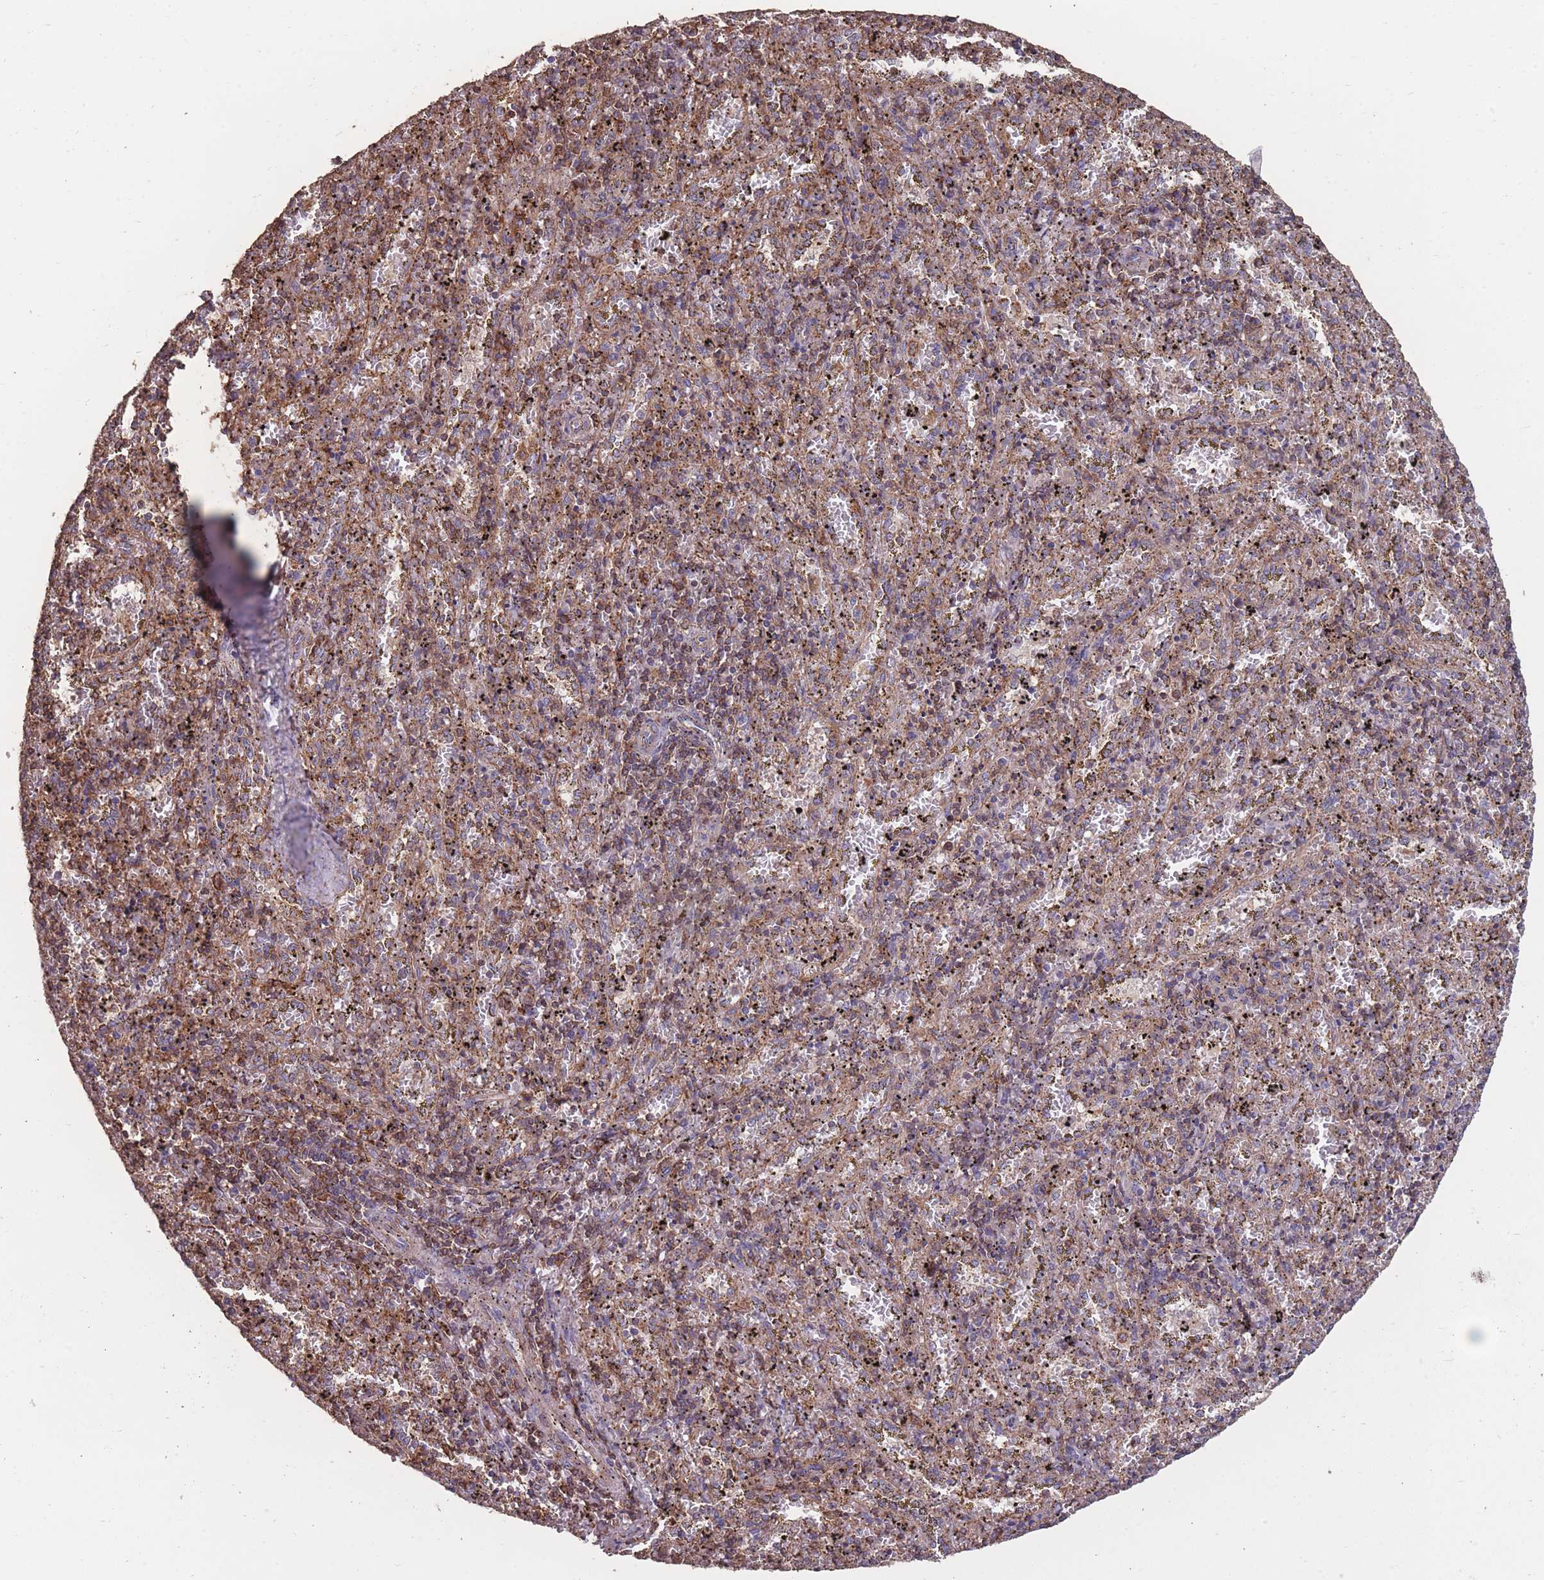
{"staining": {"intensity": "moderate", "quantity": ">75%", "location": "cytoplasmic/membranous"}, "tissue": "spleen", "cell_type": "Cells in red pulp", "image_type": "normal", "snomed": [{"axis": "morphology", "description": "Normal tissue, NOS"}, {"axis": "topography", "description": "Spleen"}], "caption": "A medium amount of moderate cytoplasmic/membranous positivity is seen in approximately >75% of cells in red pulp in normal spleen. The staining was performed using DAB (3,3'-diaminobenzidine), with brown indicating positive protein expression. Nuclei are stained blue with hematoxylin.", "gene": "NUDT21", "patient": {"sex": "male", "age": 11}}